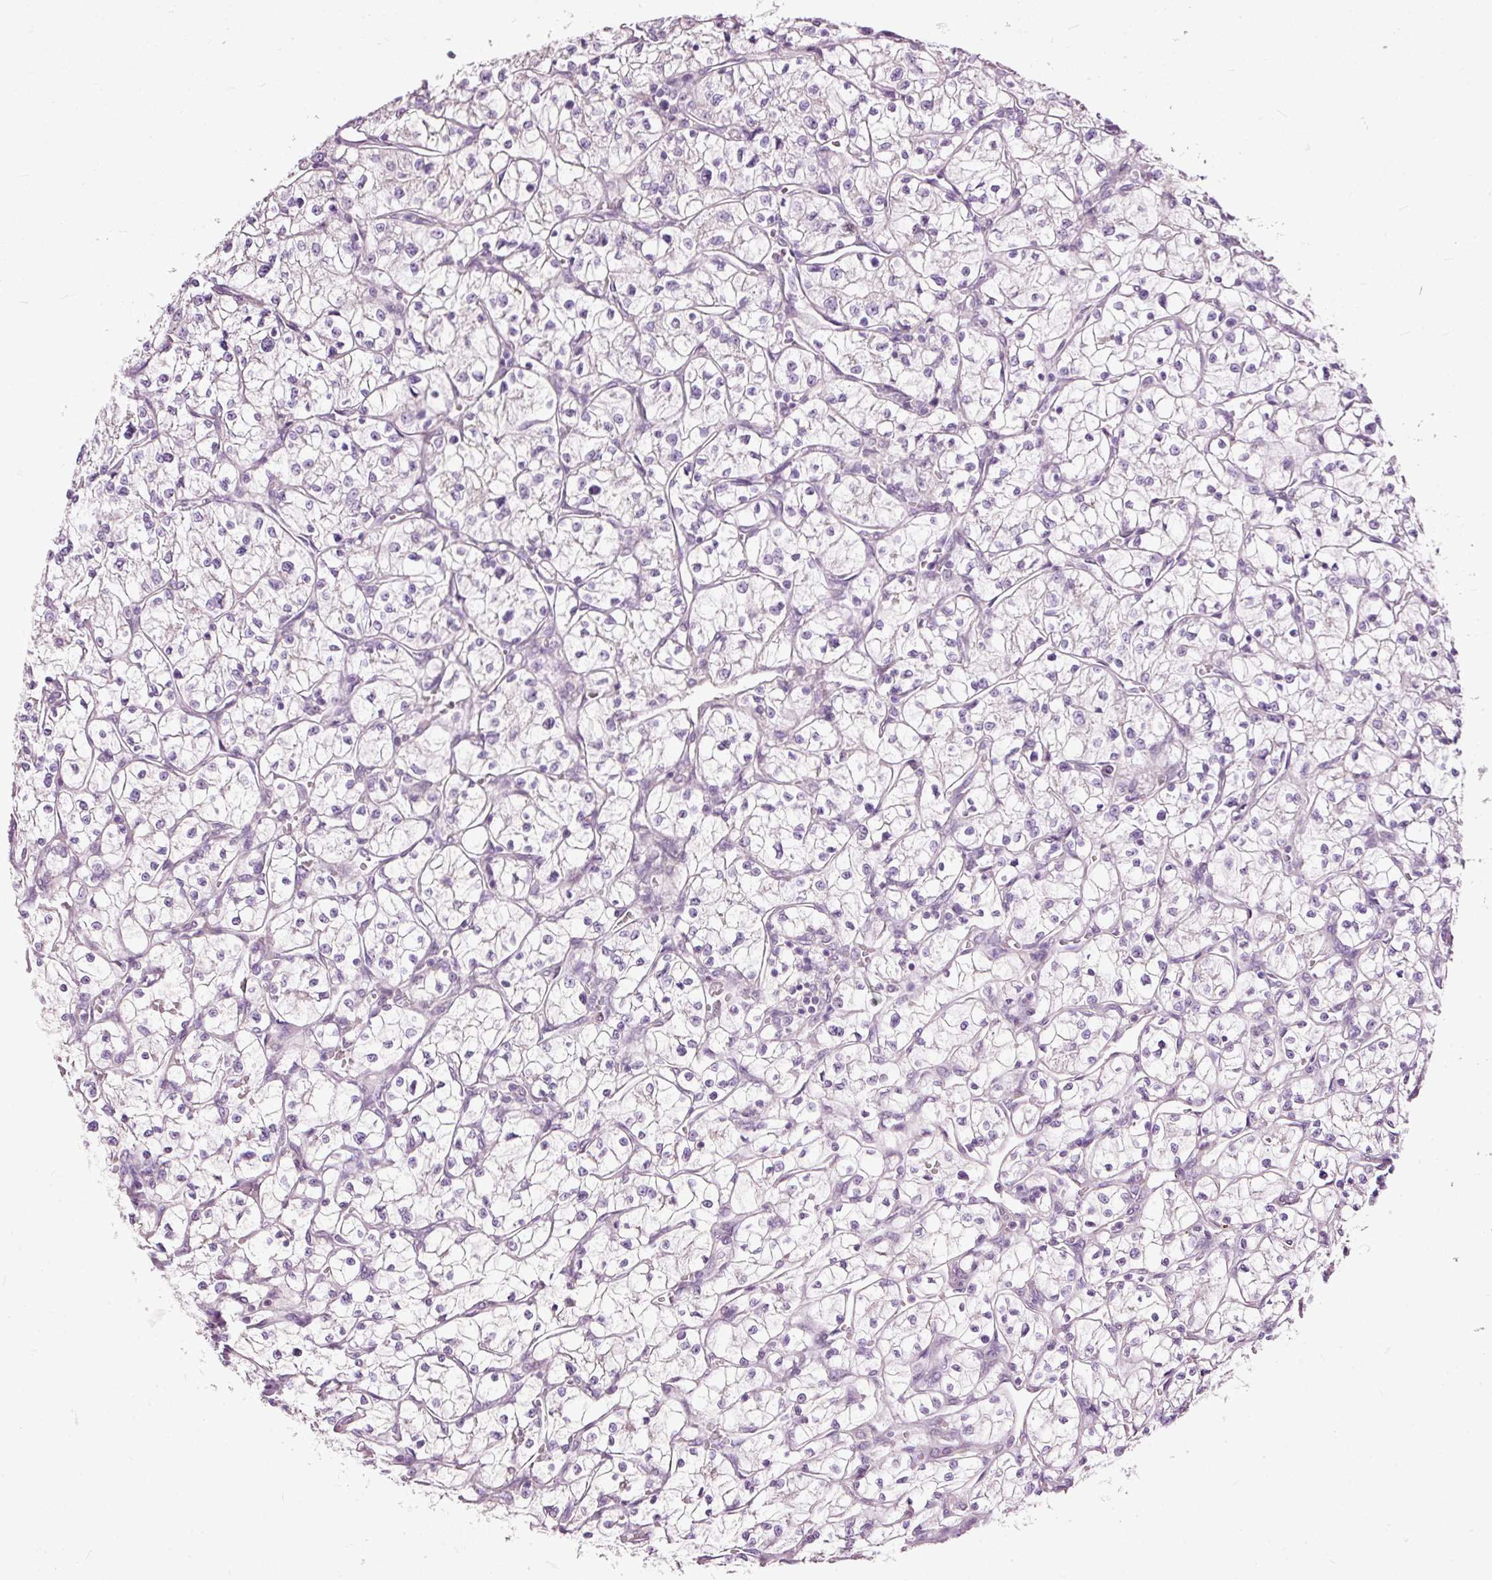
{"staining": {"intensity": "negative", "quantity": "none", "location": "none"}, "tissue": "renal cancer", "cell_type": "Tumor cells", "image_type": "cancer", "snomed": [{"axis": "morphology", "description": "Adenocarcinoma, NOS"}, {"axis": "topography", "description": "Kidney"}], "caption": "Immunohistochemical staining of human adenocarcinoma (renal) displays no significant positivity in tumor cells.", "gene": "FCRL4", "patient": {"sex": "female", "age": 64}}